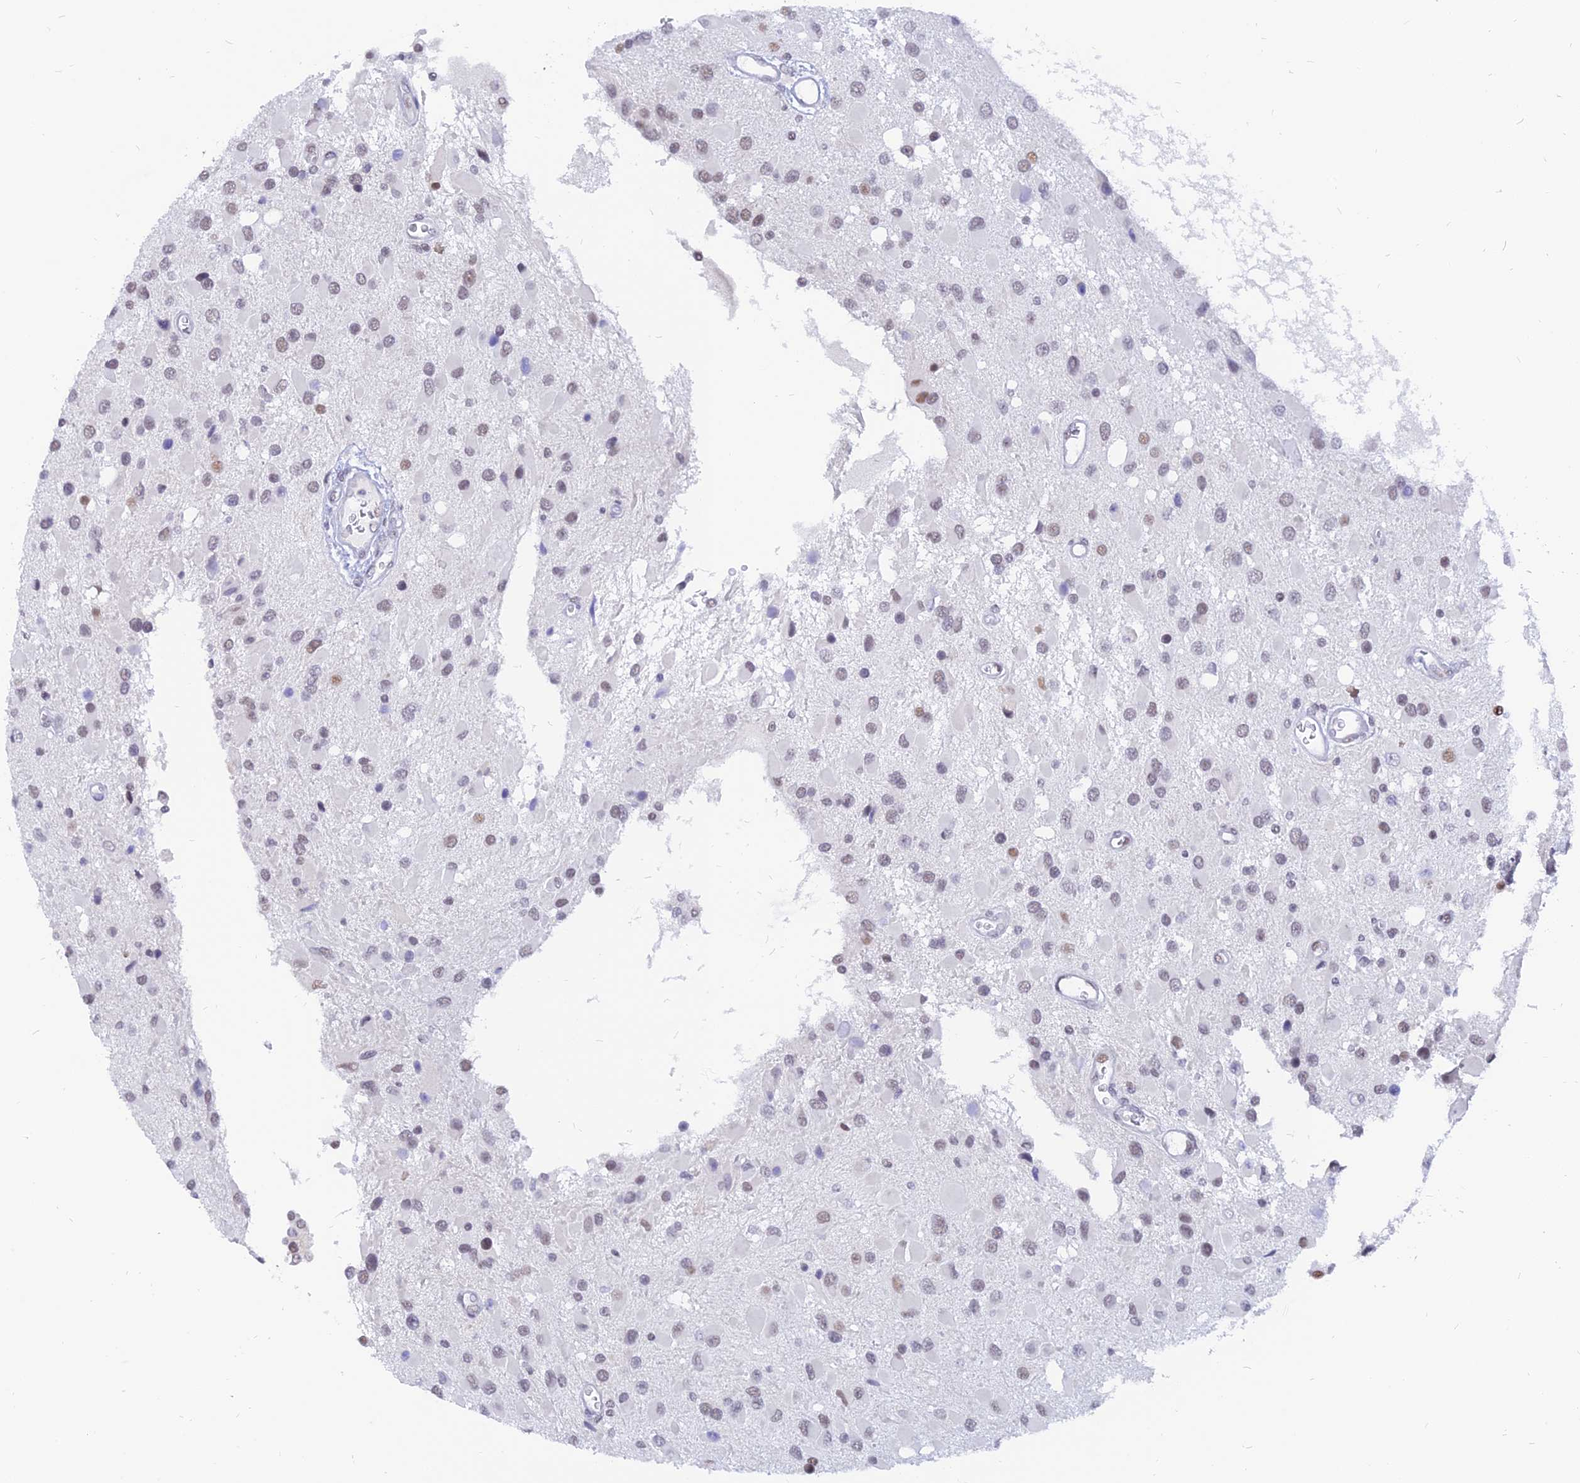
{"staining": {"intensity": "weak", "quantity": "25%-75%", "location": "nuclear"}, "tissue": "glioma", "cell_type": "Tumor cells", "image_type": "cancer", "snomed": [{"axis": "morphology", "description": "Glioma, malignant, High grade"}, {"axis": "topography", "description": "Brain"}], "caption": "The image reveals a brown stain indicating the presence of a protein in the nuclear of tumor cells in malignant glioma (high-grade). Ihc stains the protein of interest in brown and the nuclei are stained blue.", "gene": "DPY30", "patient": {"sex": "male", "age": 53}}